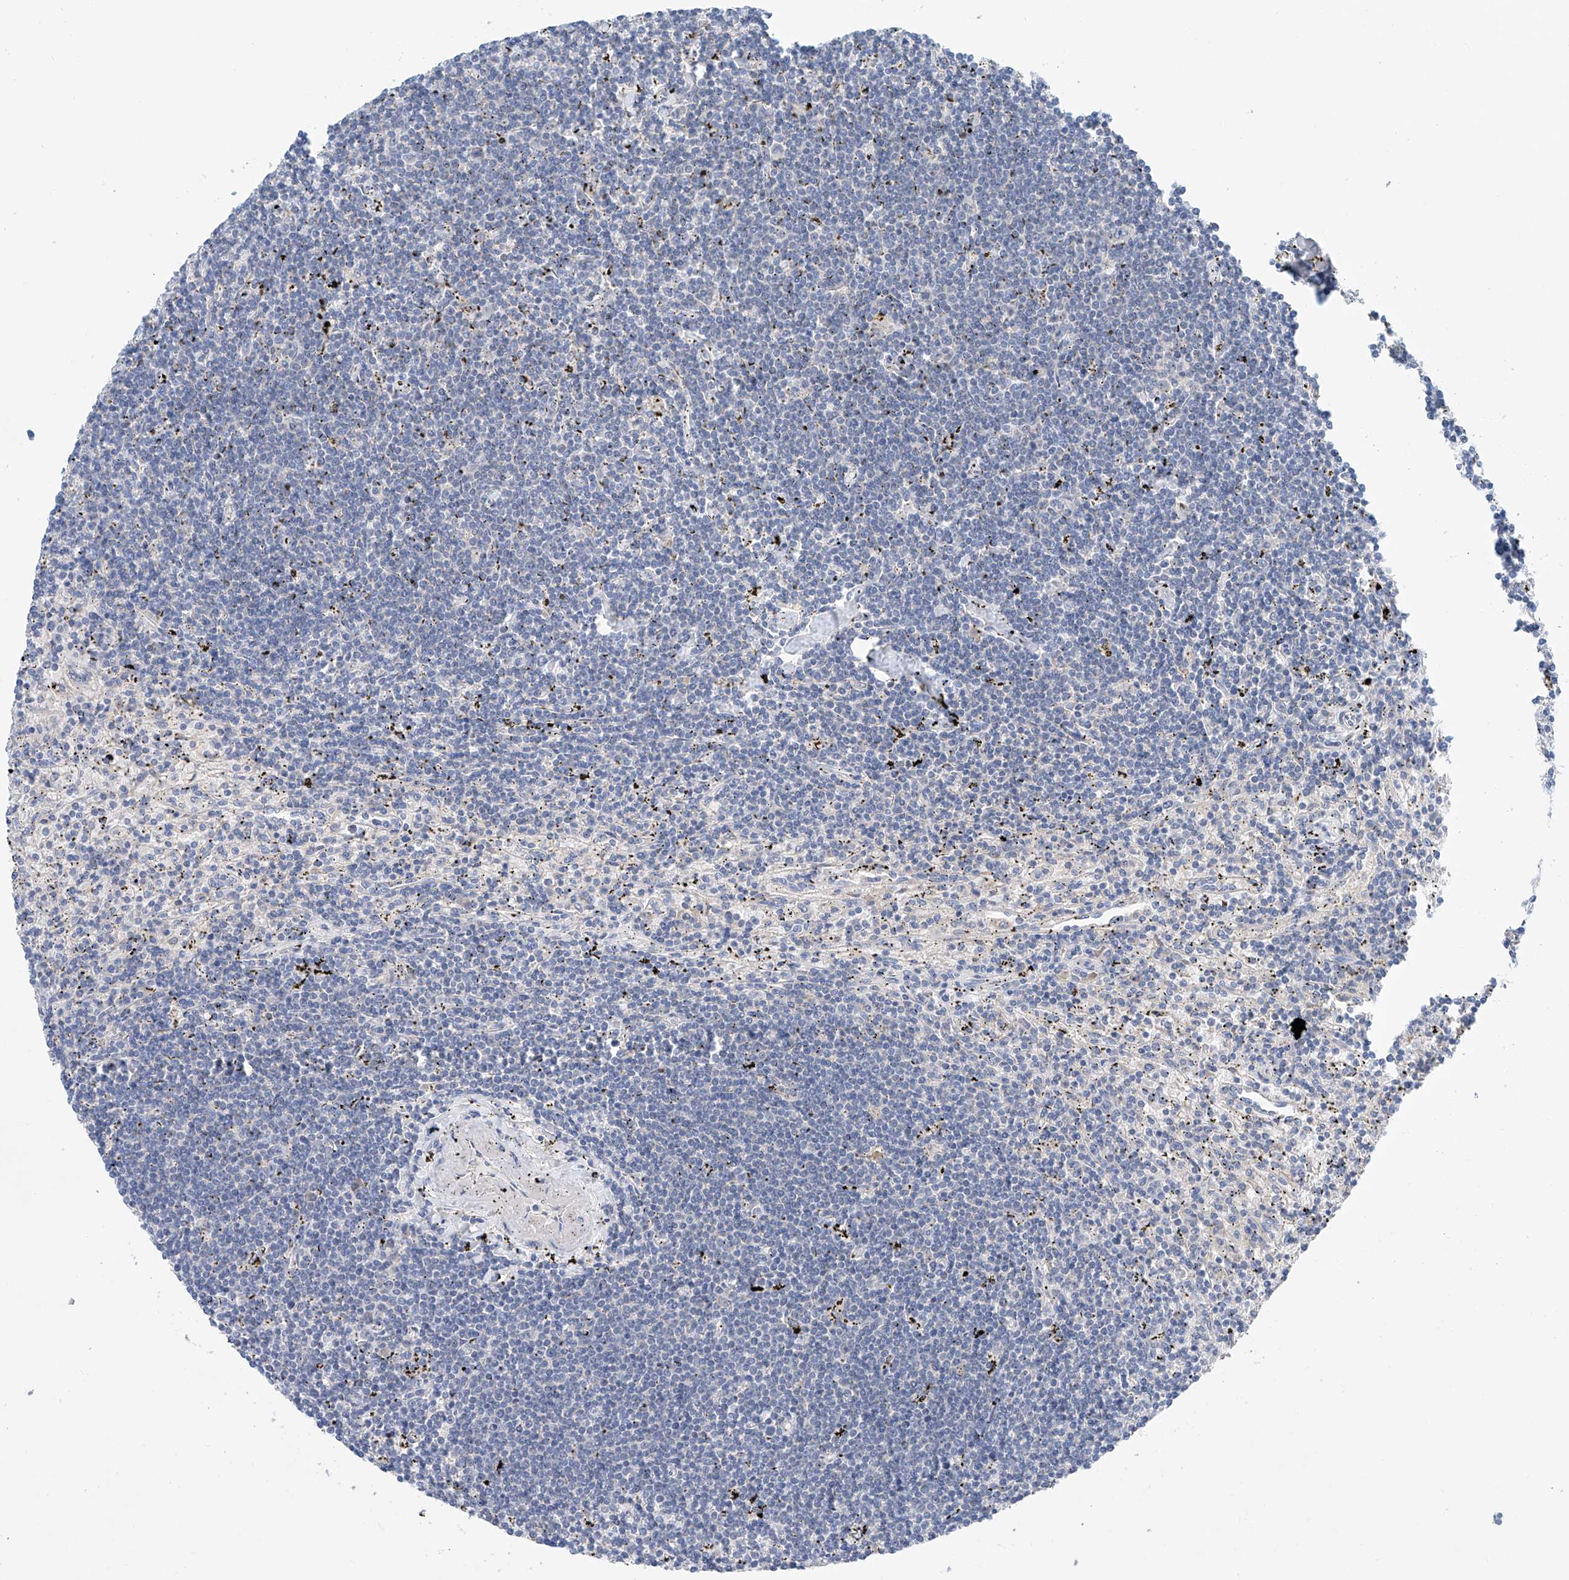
{"staining": {"intensity": "negative", "quantity": "none", "location": "none"}, "tissue": "lymphoma", "cell_type": "Tumor cells", "image_type": "cancer", "snomed": [{"axis": "morphology", "description": "Malignant lymphoma, non-Hodgkin's type, Low grade"}, {"axis": "topography", "description": "Spleen"}], "caption": "The immunohistochemistry histopathology image has no significant expression in tumor cells of low-grade malignant lymphoma, non-Hodgkin's type tissue.", "gene": "GPC4", "patient": {"sex": "male", "age": 76}}